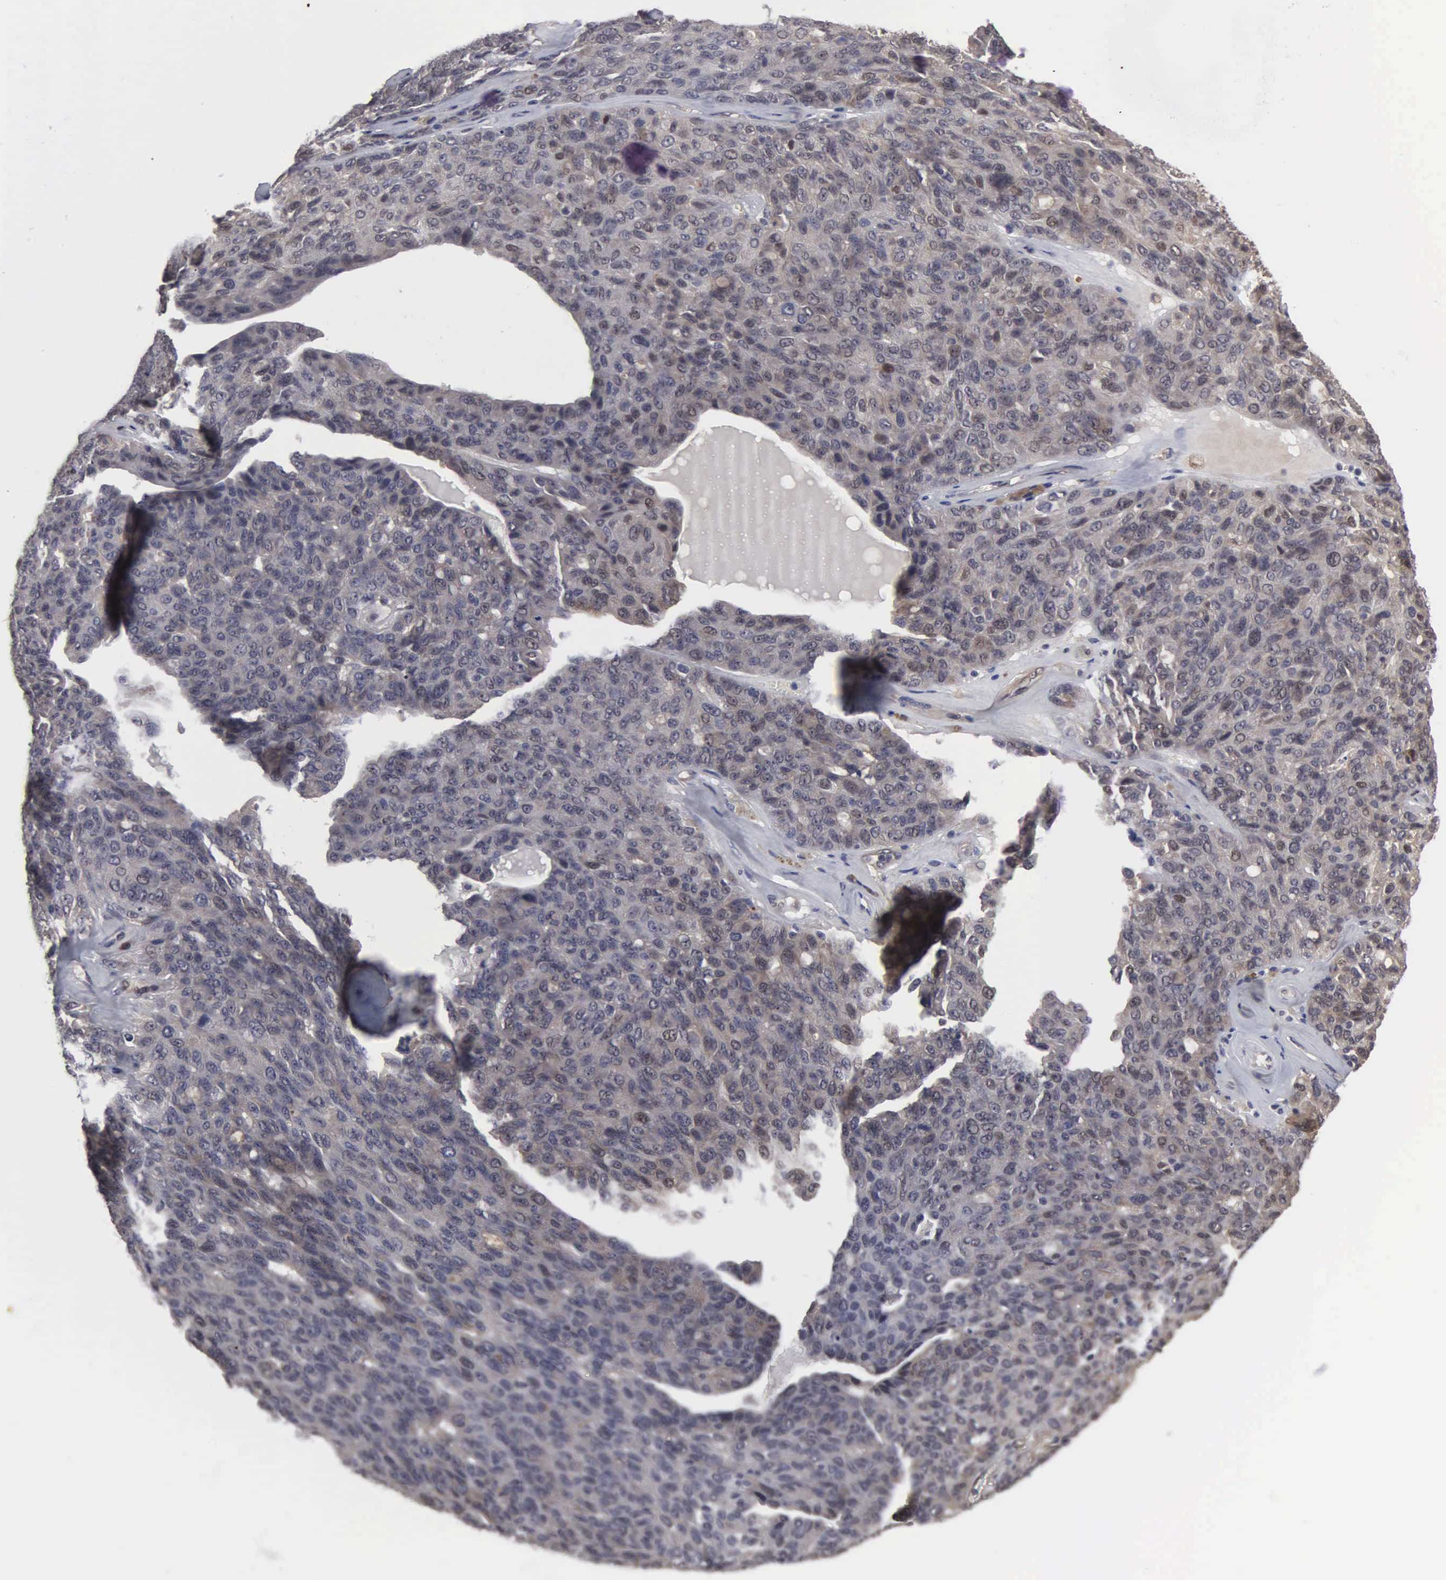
{"staining": {"intensity": "weak", "quantity": "<25%", "location": "nuclear"}, "tissue": "ovarian cancer", "cell_type": "Tumor cells", "image_type": "cancer", "snomed": [{"axis": "morphology", "description": "Carcinoma, endometroid"}, {"axis": "topography", "description": "Ovary"}], "caption": "Tumor cells are negative for brown protein staining in ovarian cancer (endometroid carcinoma). (DAB (3,3'-diaminobenzidine) immunohistochemistry visualized using brightfield microscopy, high magnification).", "gene": "ZBTB33", "patient": {"sex": "female", "age": 60}}